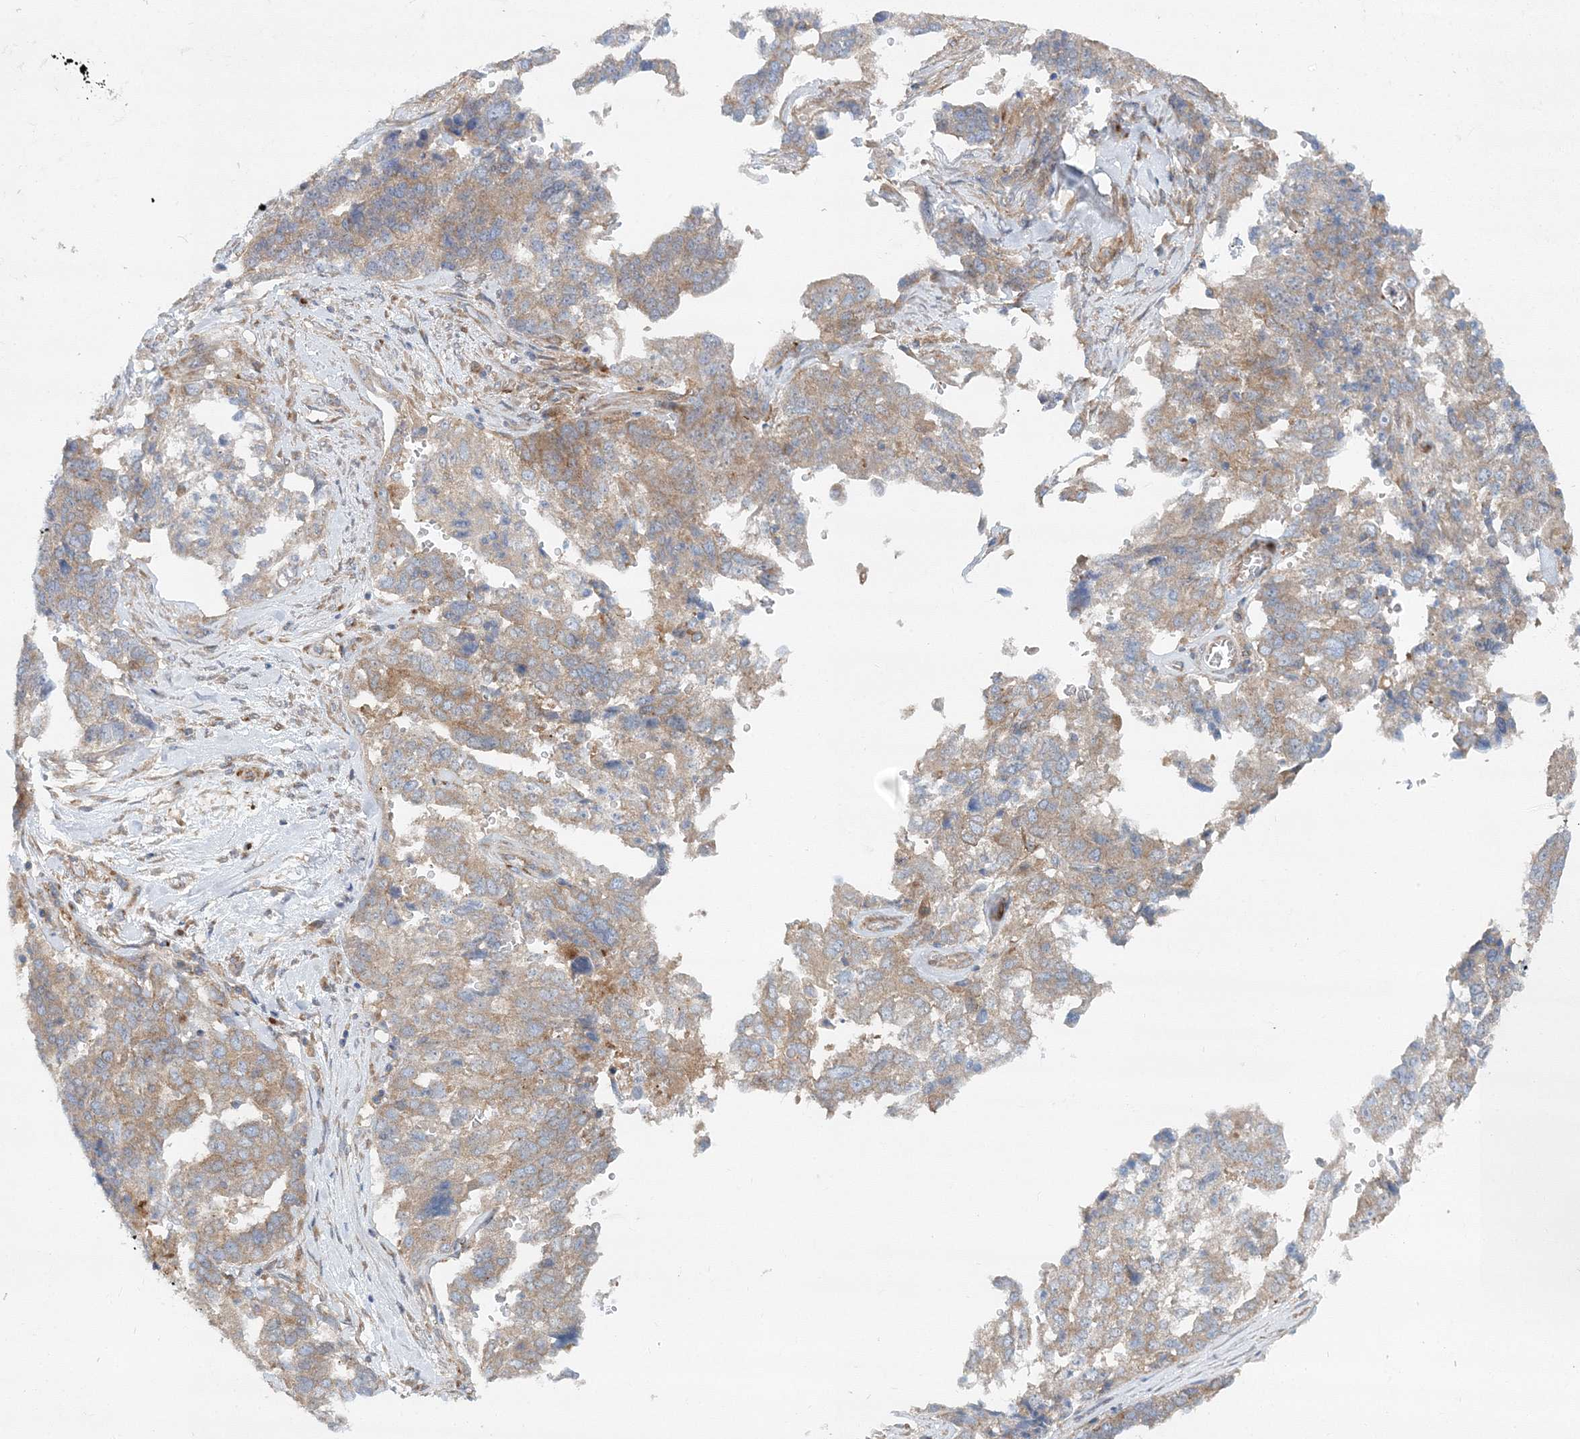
{"staining": {"intensity": "moderate", "quantity": ">75%", "location": "cytoplasmic/membranous"}, "tissue": "ovarian cancer", "cell_type": "Tumor cells", "image_type": "cancer", "snomed": [{"axis": "morphology", "description": "Cystadenocarcinoma, serous, NOS"}, {"axis": "topography", "description": "Ovary"}], "caption": "Moderate cytoplasmic/membranous expression for a protein is identified in approximately >75% of tumor cells of ovarian cancer using immunohistochemistry.", "gene": "SEC23IP", "patient": {"sex": "female", "age": 44}}